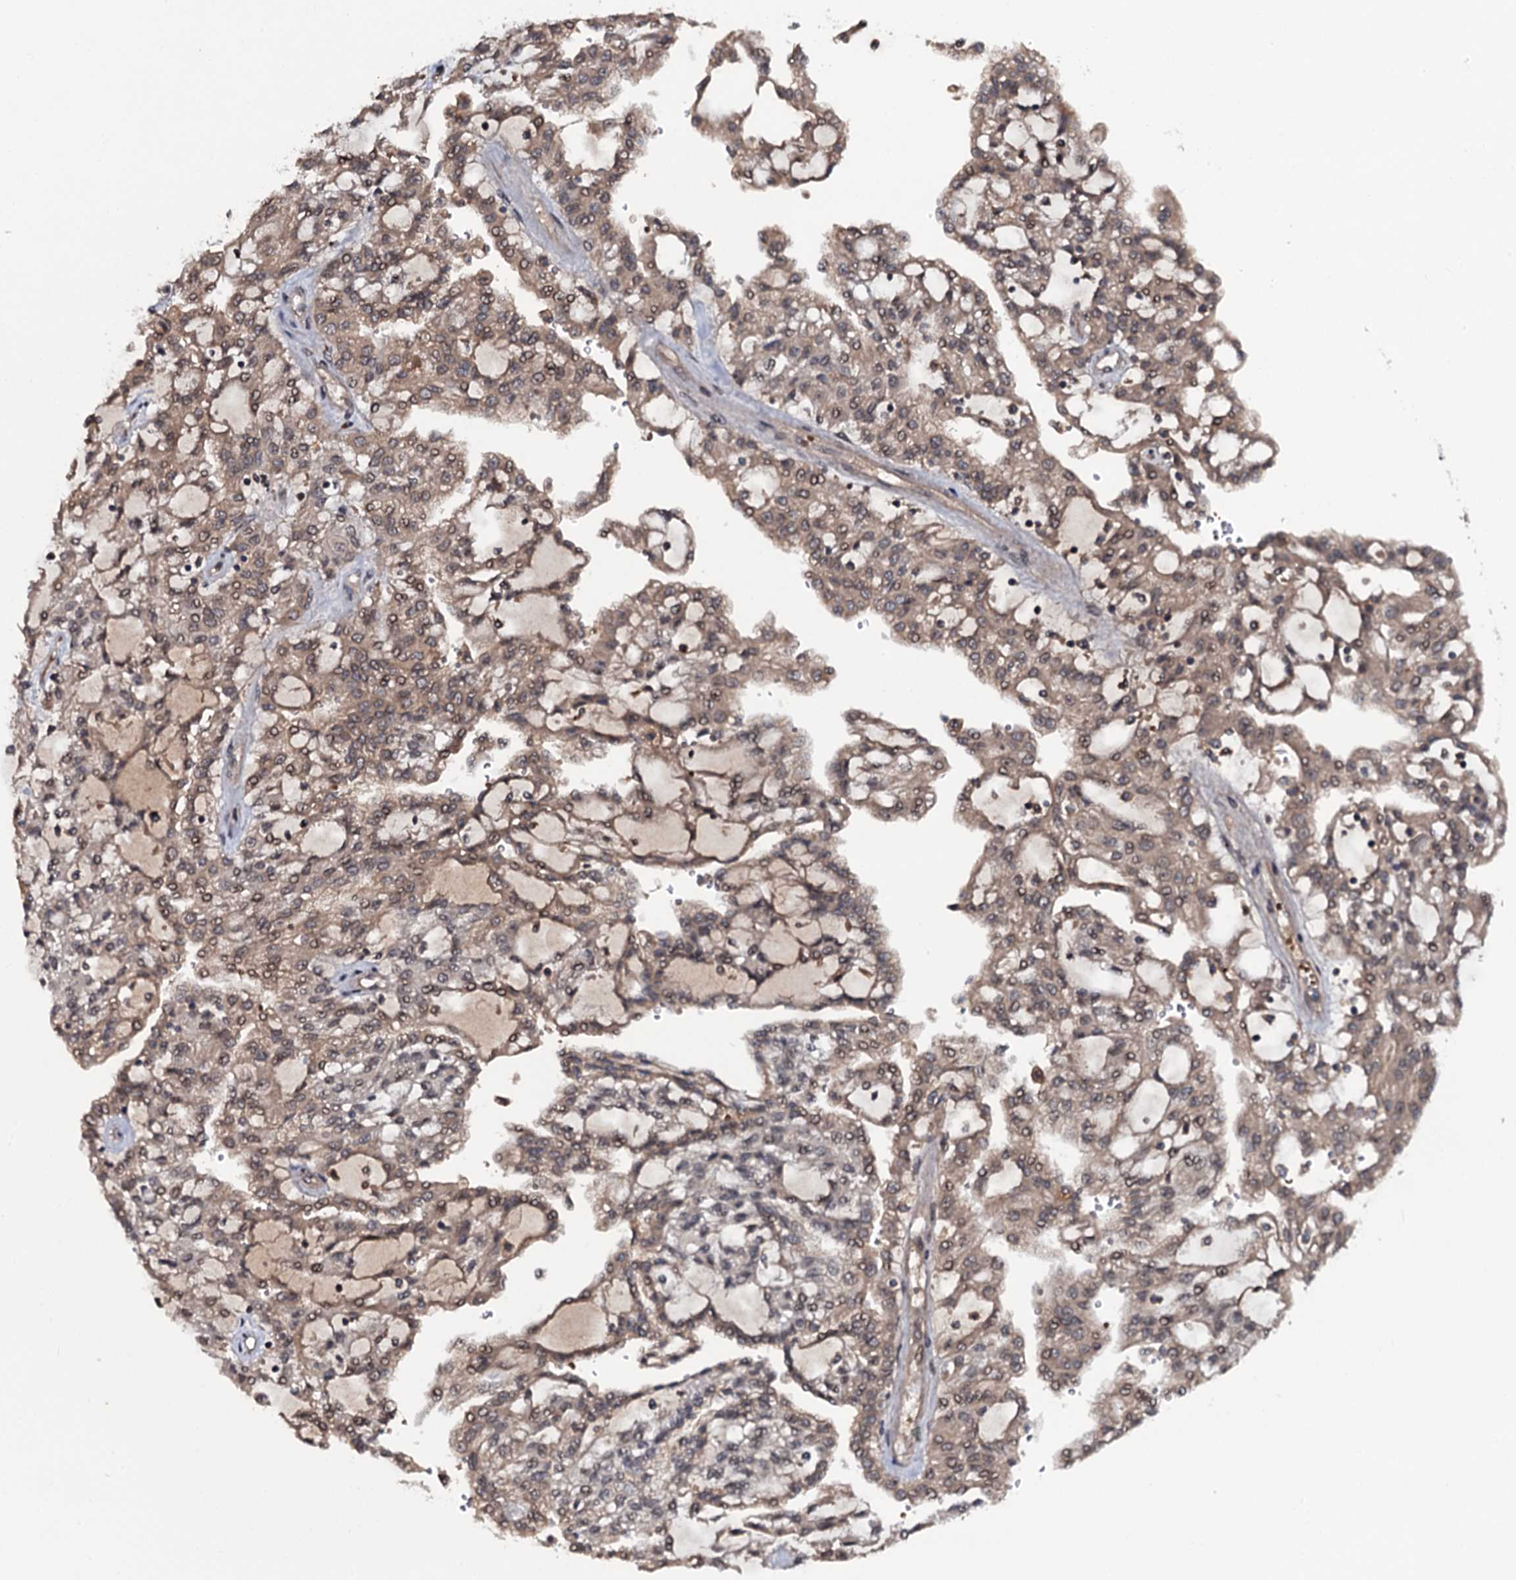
{"staining": {"intensity": "weak", "quantity": "25%-75%", "location": "cytoplasmic/membranous,nuclear"}, "tissue": "renal cancer", "cell_type": "Tumor cells", "image_type": "cancer", "snomed": [{"axis": "morphology", "description": "Adenocarcinoma, NOS"}, {"axis": "topography", "description": "Kidney"}], "caption": "High-power microscopy captured an immunohistochemistry photomicrograph of renal cancer (adenocarcinoma), revealing weak cytoplasmic/membranous and nuclear expression in approximately 25%-75% of tumor cells.", "gene": "N4BP1", "patient": {"sex": "male", "age": 63}}